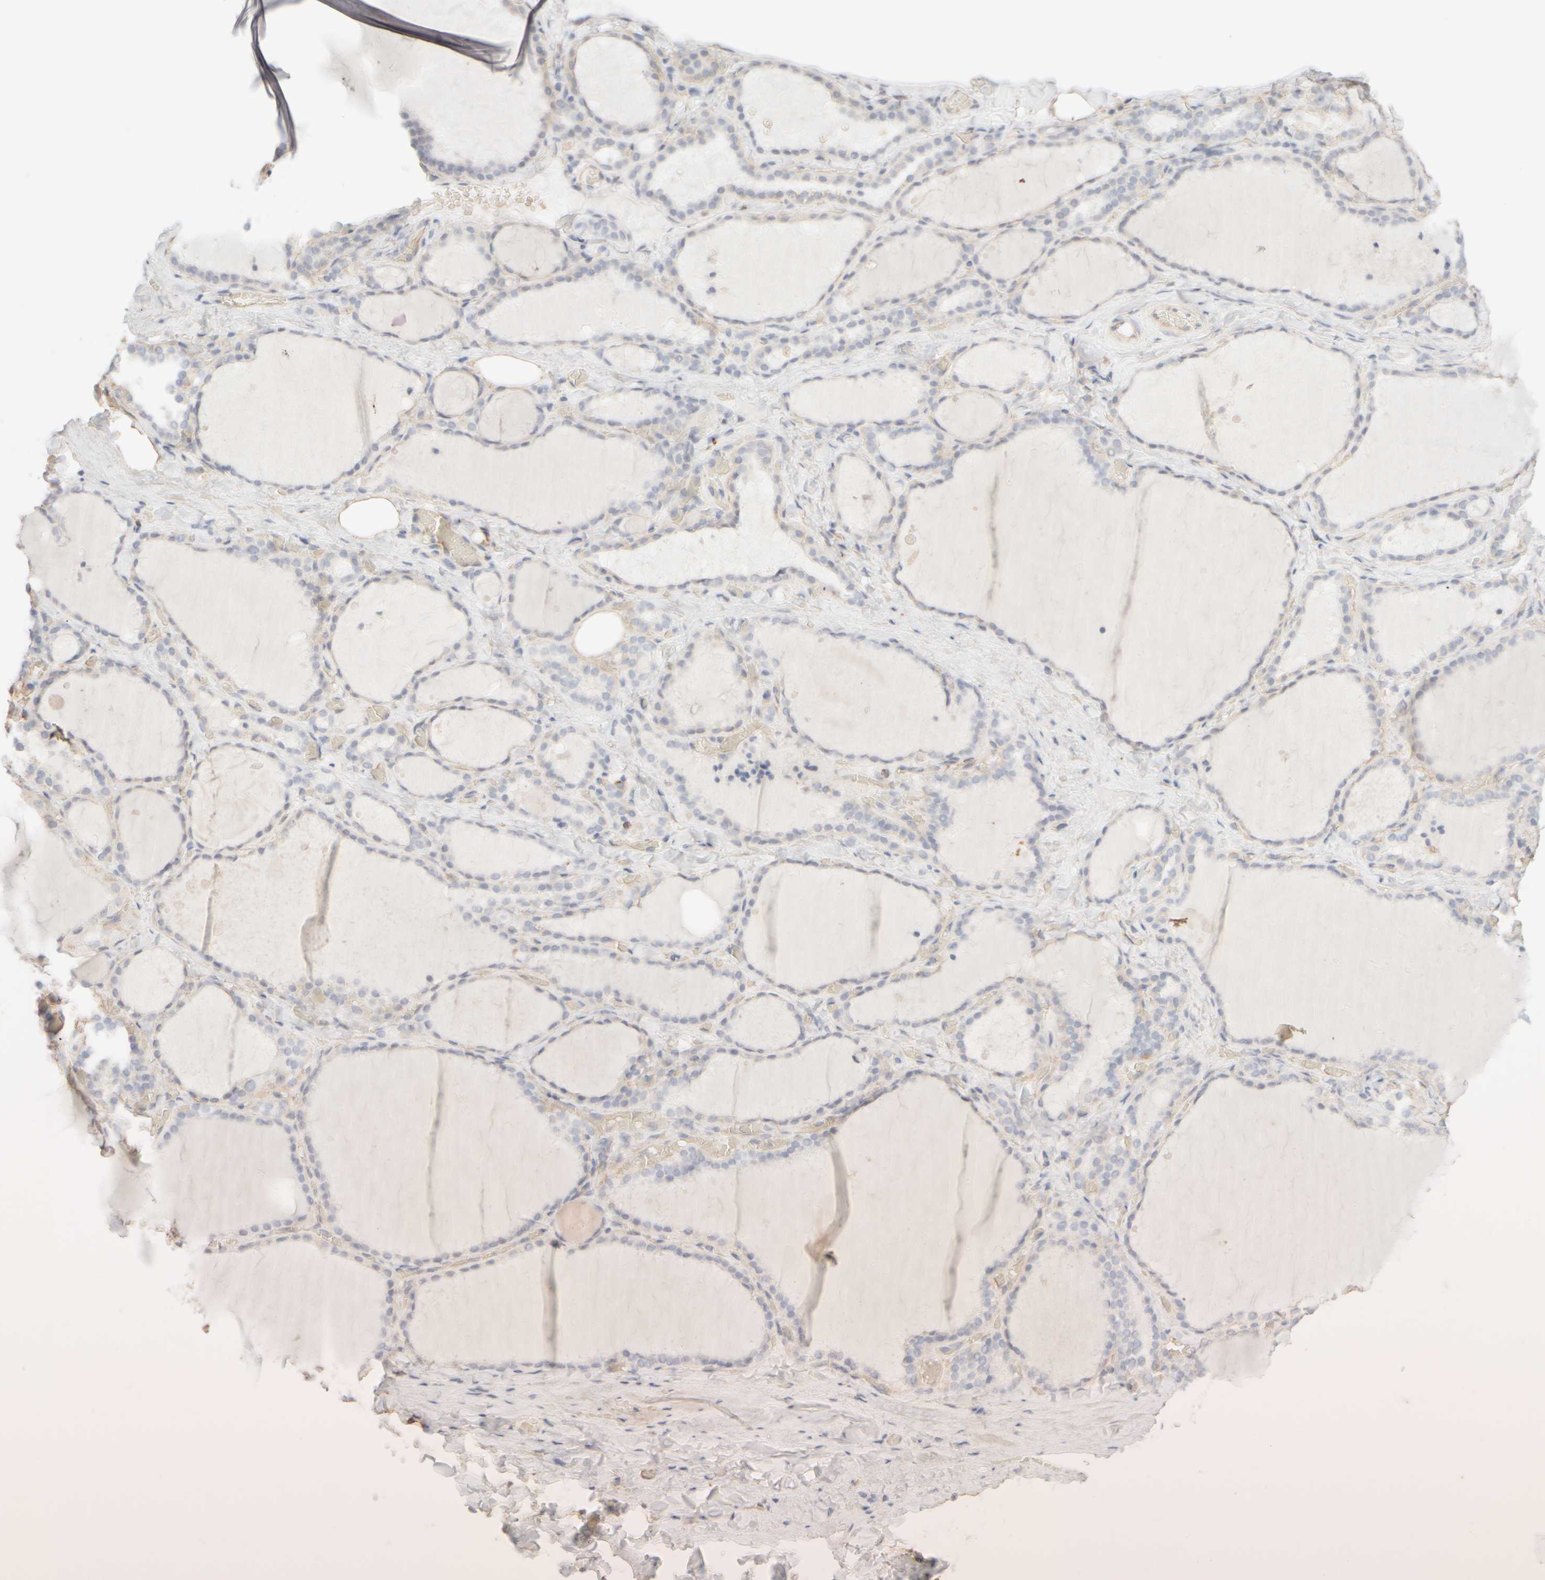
{"staining": {"intensity": "moderate", "quantity": "<25%", "location": "cytoplasmic/membranous"}, "tissue": "thyroid gland", "cell_type": "Glandular cells", "image_type": "normal", "snomed": [{"axis": "morphology", "description": "Normal tissue, NOS"}, {"axis": "topography", "description": "Thyroid gland"}], "caption": "Brown immunohistochemical staining in unremarkable human thyroid gland shows moderate cytoplasmic/membranous positivity in approximately <25% of glandular cells.", "gene": "KRT15", "patient": {"sex": "female", "age": 22}}